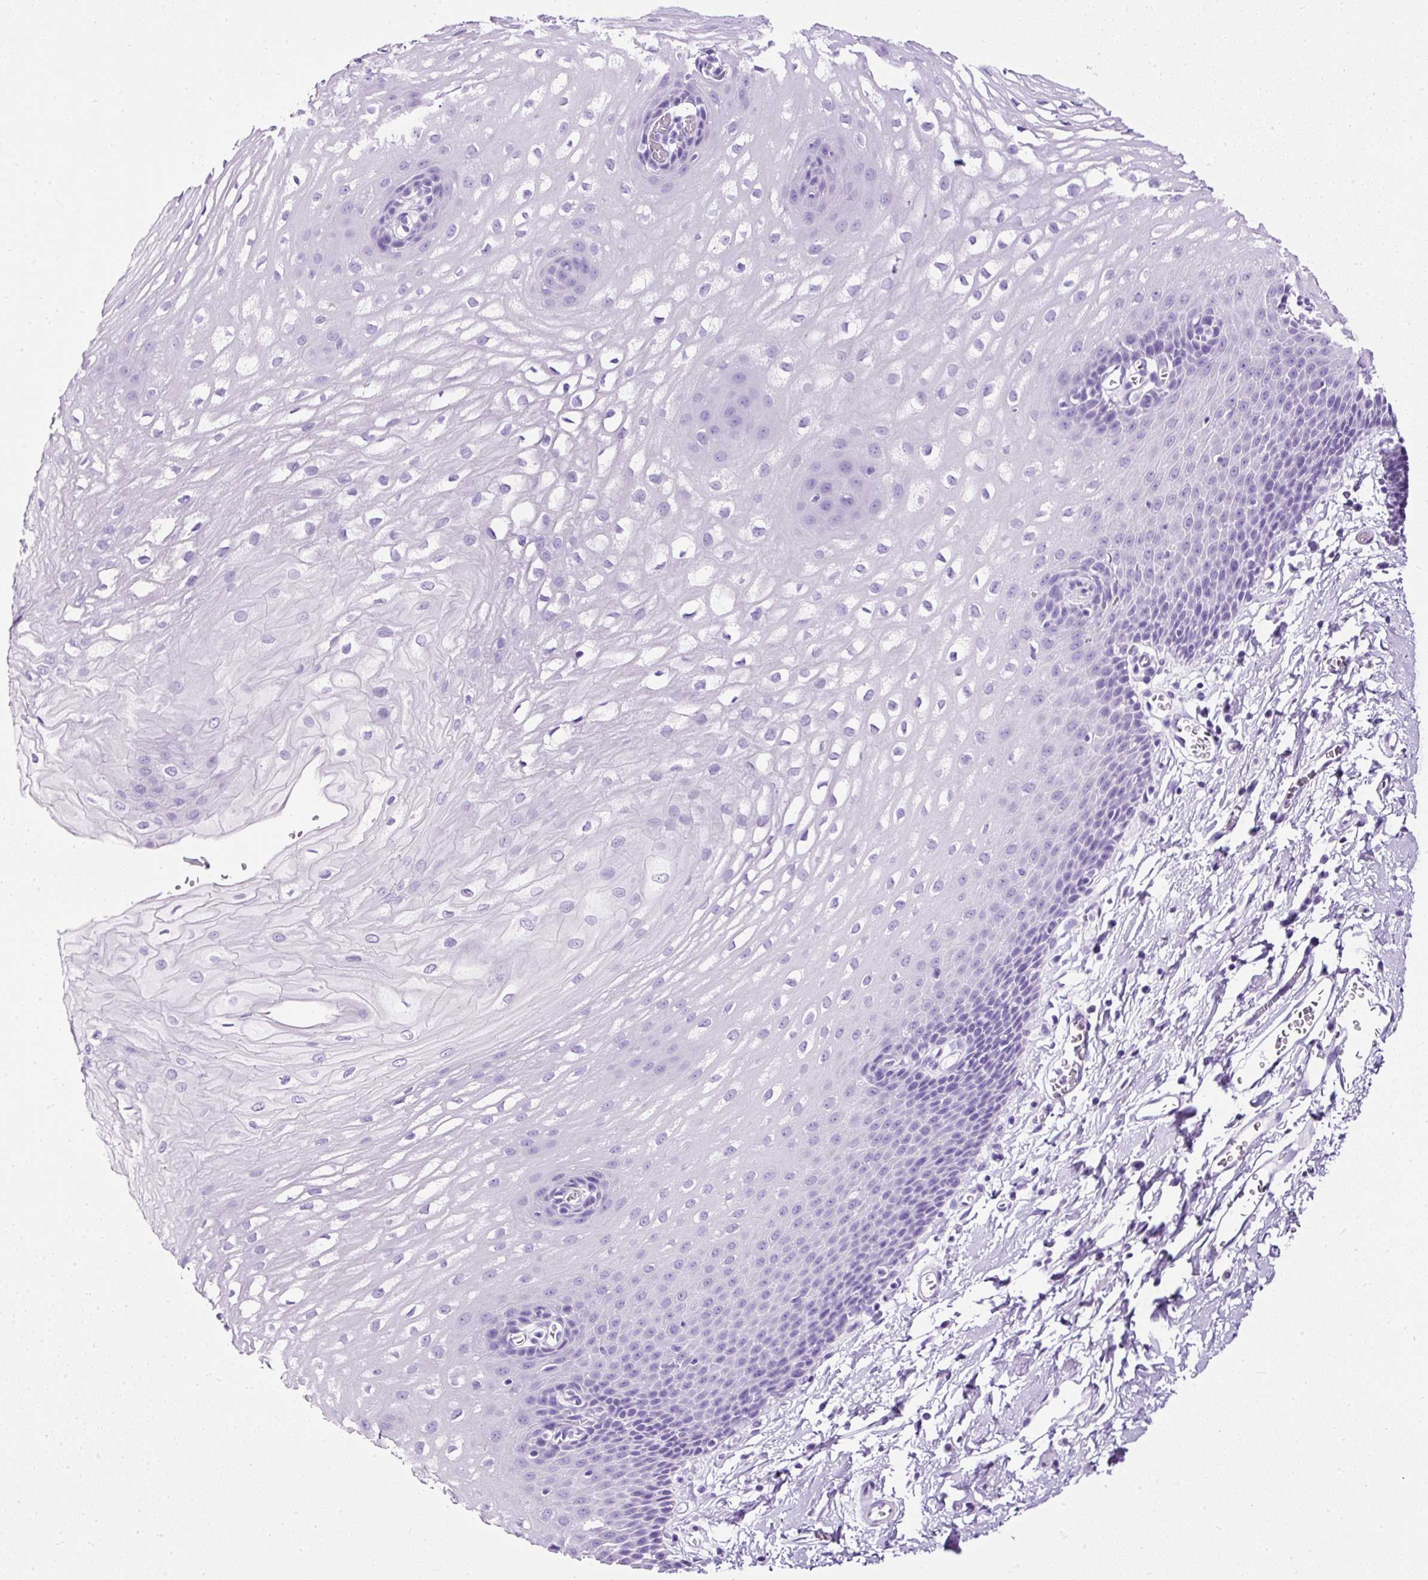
{"staining": {"intensity": "negative", "quantity": "none", "location": "none"}, "tissue": "esophagus", "cell_type": "Squamous epithelial cells", "image_type": "normal", "snomed": [{"axis": "morphology", "description": "Normal tissue, NOS"}, {"axis": "topography", "description": "Esophagus"}], "caption": "Immunohistochemical staining of normal human esophagus shows no significant expression in squamous epithelial cells. (Brightfield microscopy of DAB (3,3'-diaminobenzidine) IHC at high magnification).", "gene": "NTS", "patient": {"sex": "male", "age": 70}}